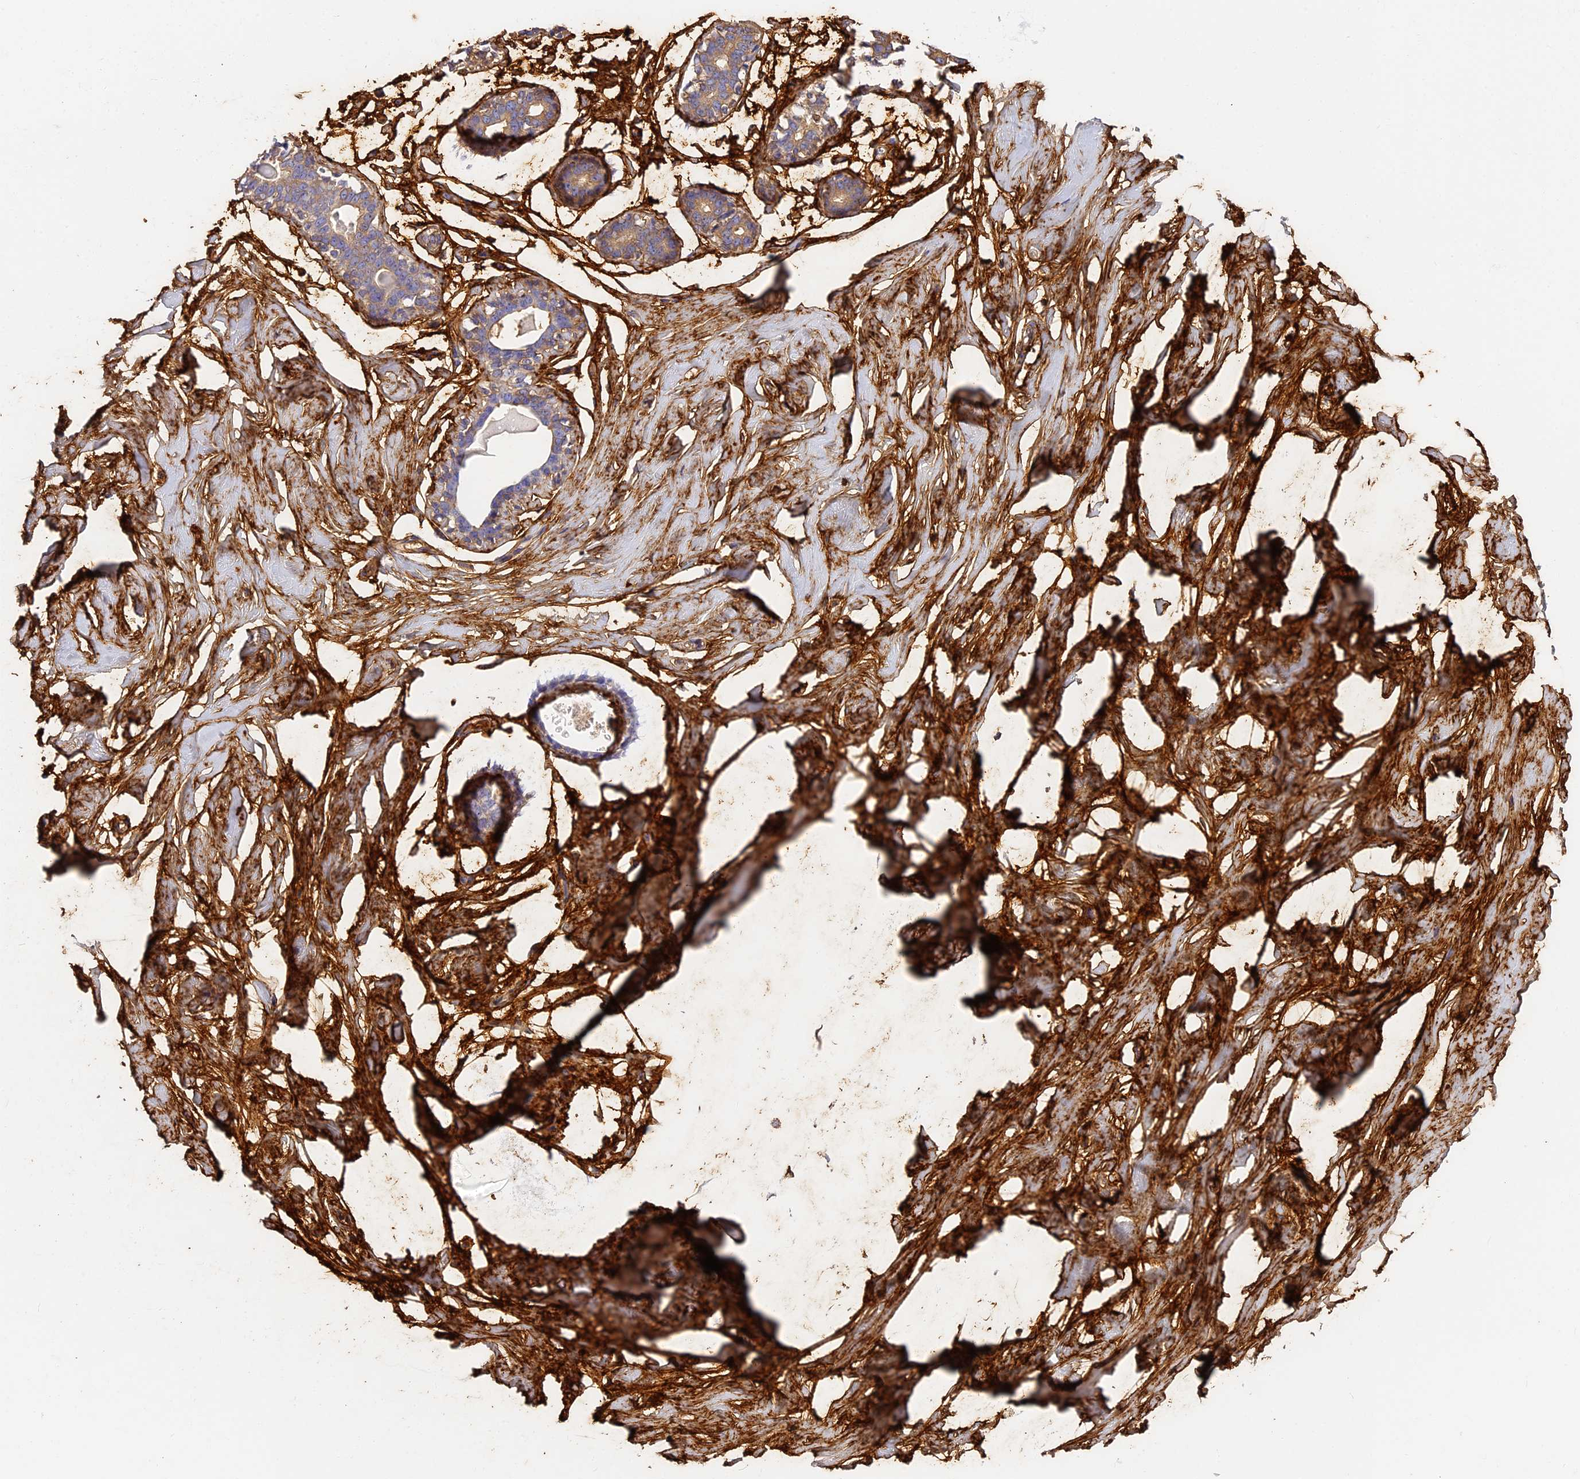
{"staining": {"intensity": "moderate", "quantity": ">75%", "location": "cytoplasmic/membranous"}, "tissue": "breast", "cell_type": "Adipocytes", "image_type": "normal", "snomed": [{"axis": "morphology", "description": "Normal tissue, NOS"}, {"axis": "morphology", "description": "Adenoma, NOS"}, {"axis": "topography", "description": "Breast"}], "caption": "Breast stained with a brown dye demonstrates moderate cytoplasmic/membranous positive expression in about >75% of adipocytes.", "gene": "ITIH1", "patient": {"sex": "female", "age": 23}}